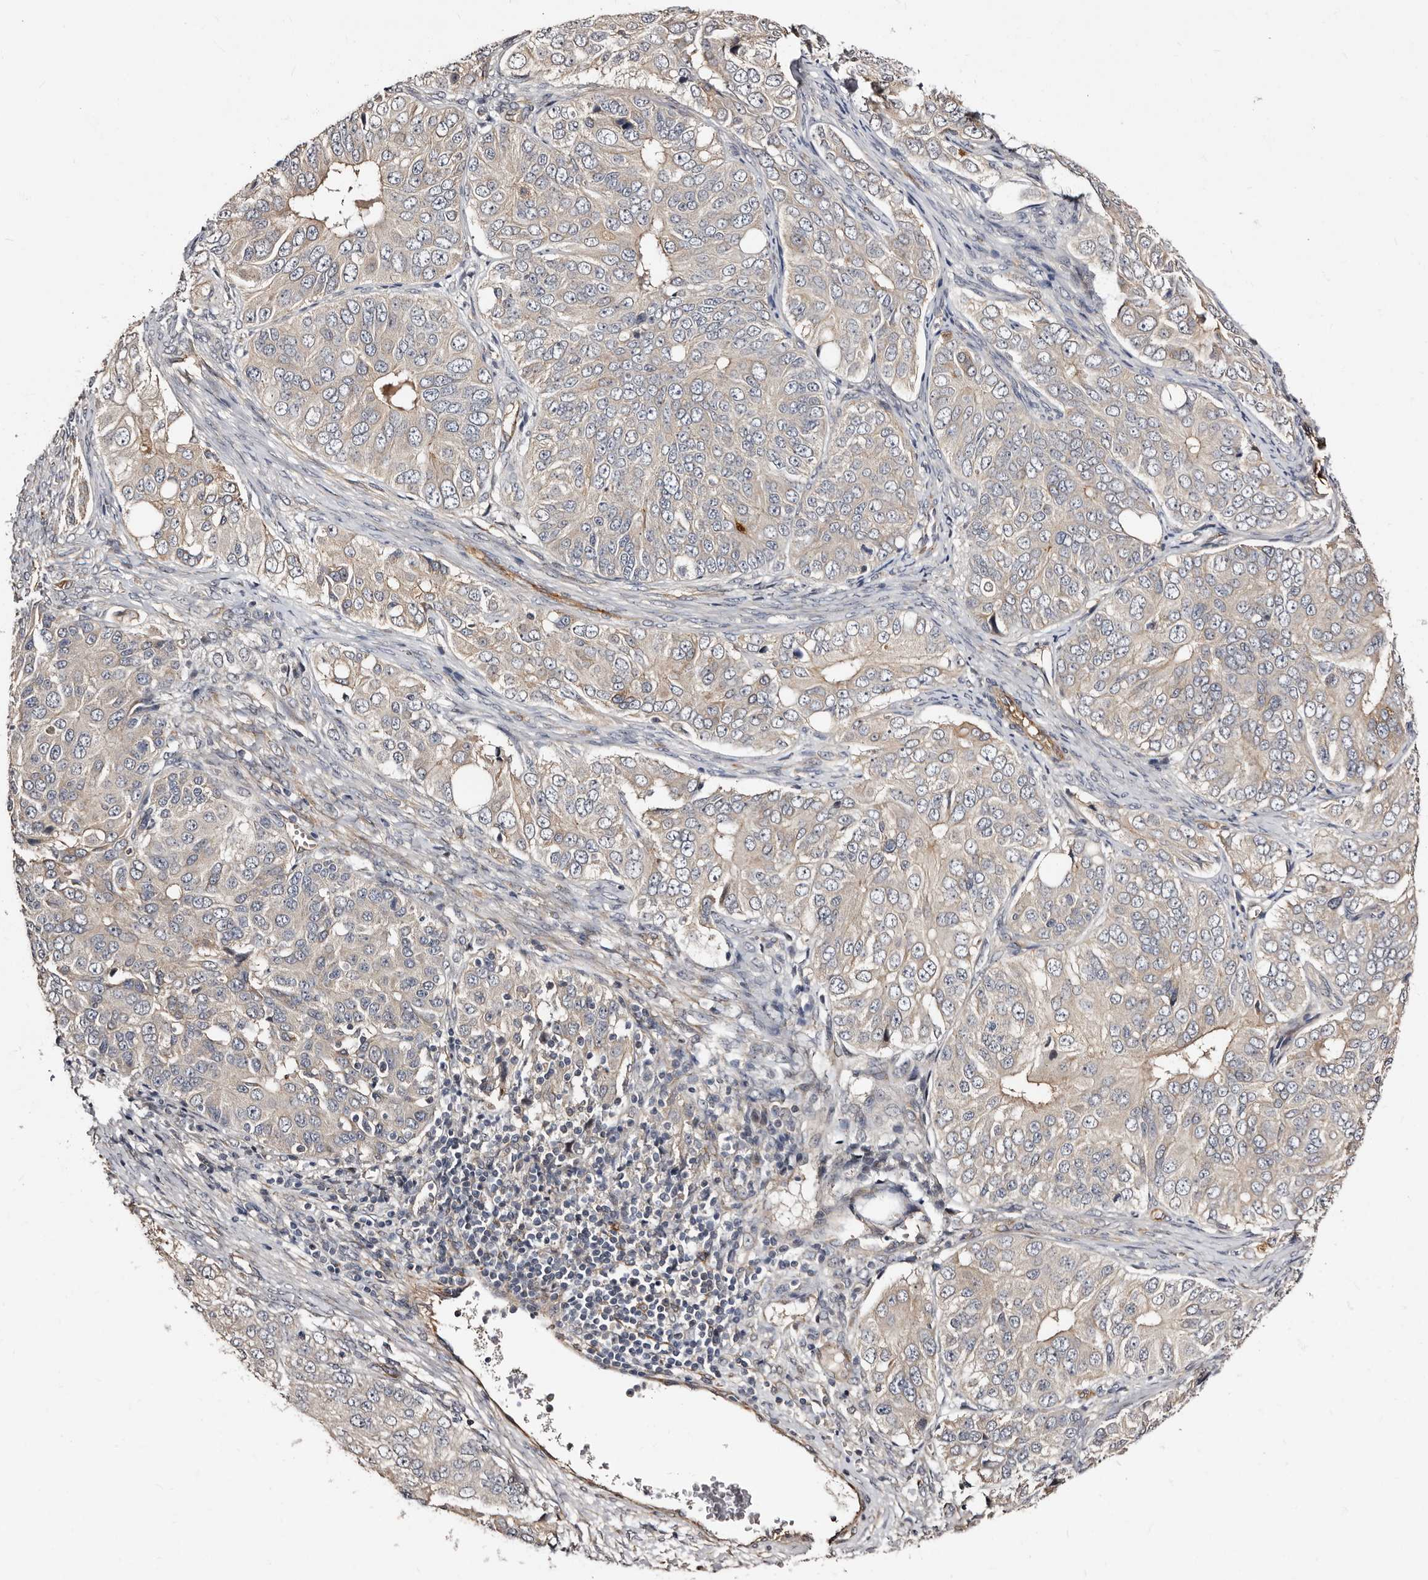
{"staining": {"intensity": "weak", "quantity": "<25%", "location": "cytoplasmic/membranous"}, "tissue": "ovarian cancer", "cell_type": "Tumor cells", "image_type": "cancer", "snomed": [{"axis": "morphology", "description": "Carcinoma, endometroid"}, {"axis": "topography", "description": "Ovary"}], "caption": "This histopathology image is of ovarian endometroid carcinoma stained with immunohistochemistry (IHC) to label a protein in brown with the nuclei are counter-stained blue. There is no staining in tumor cells.", "gene": "TBC1D22B", "patient": {"sex": "female", "age": 51}}